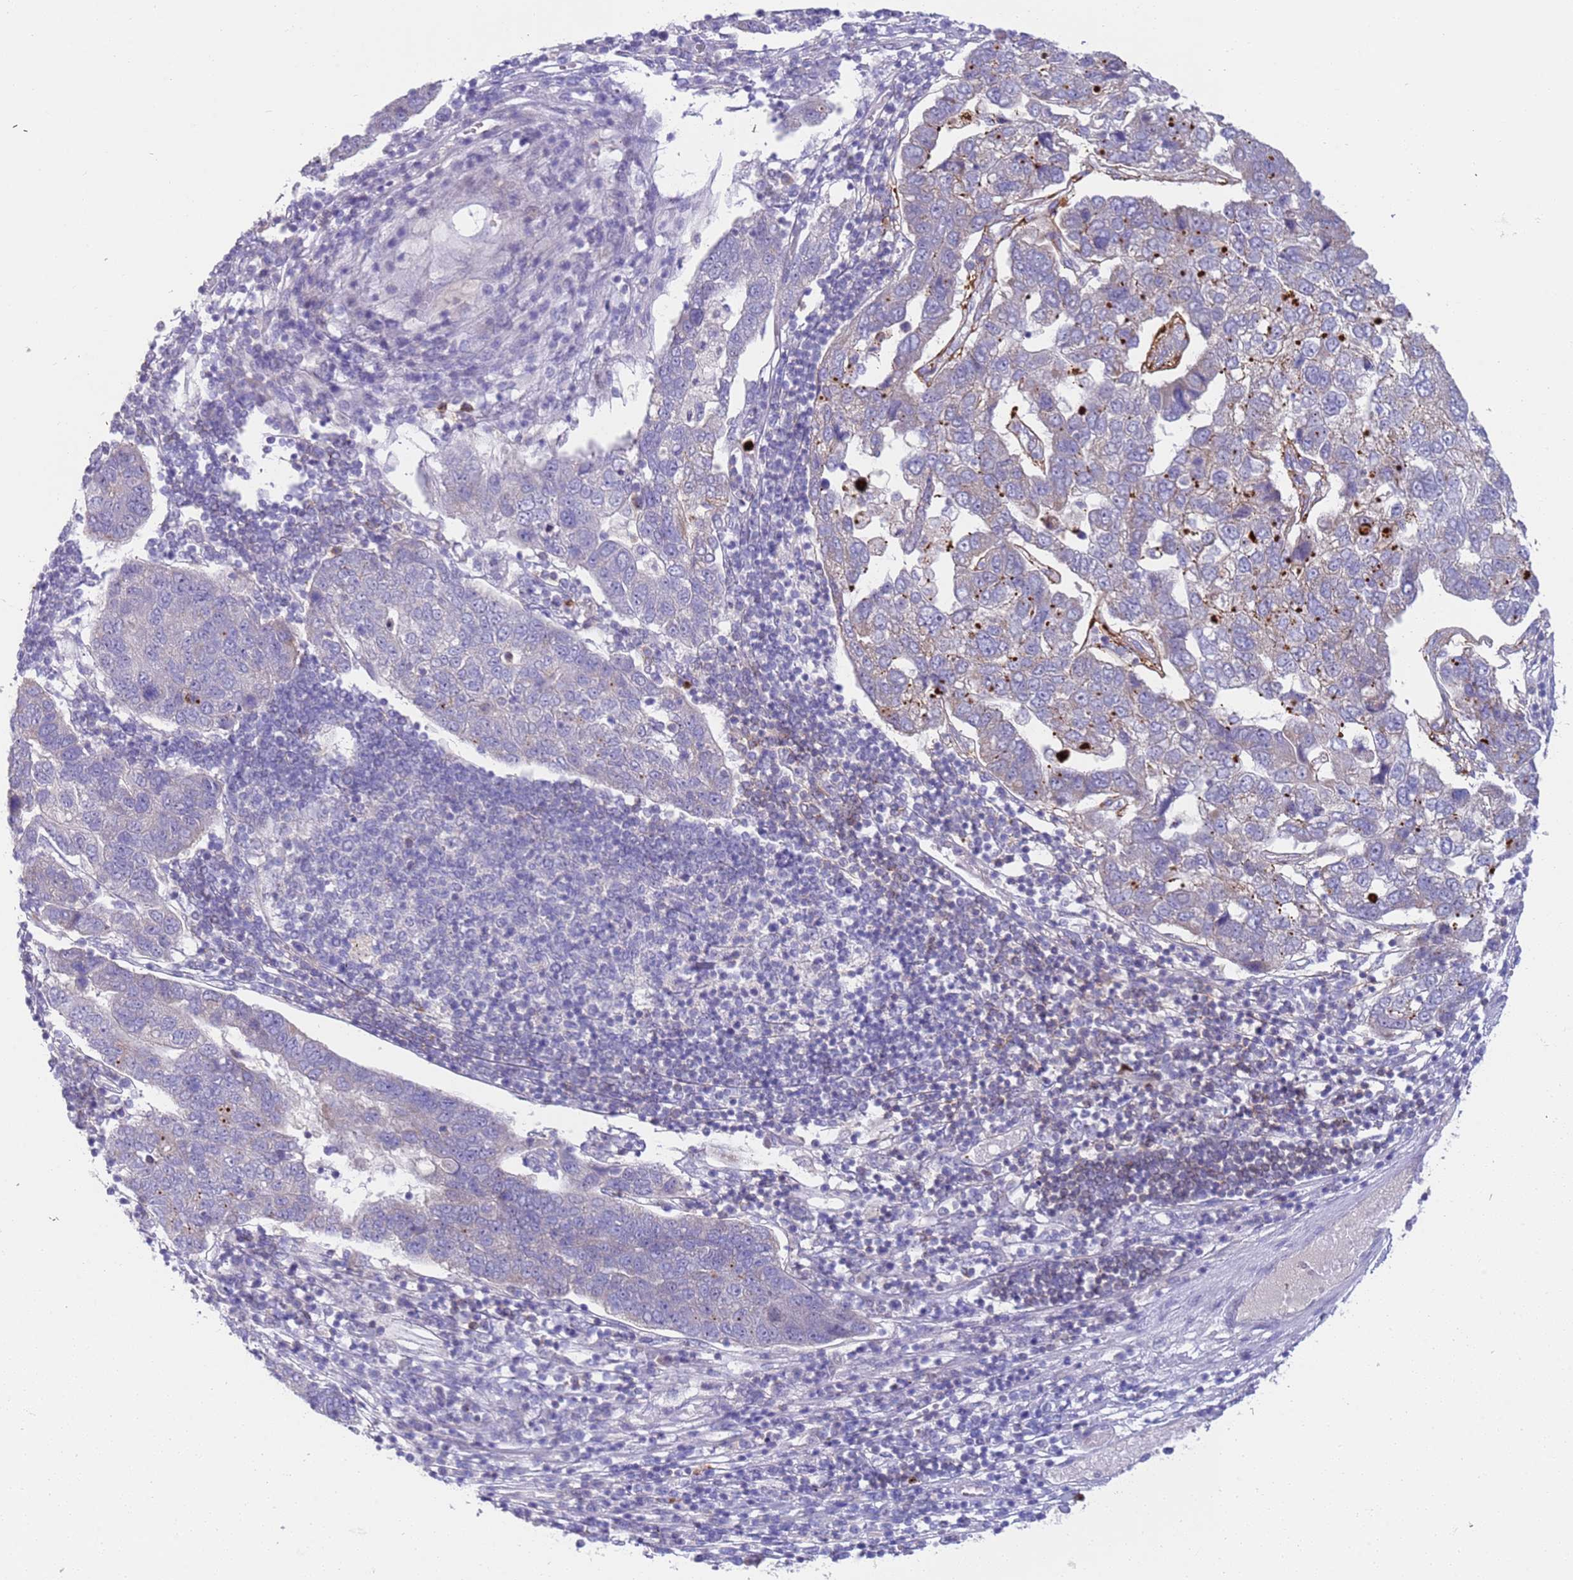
{"staining": {"intensity": "negative", "quantity": "none", "location": "none"}, "tissue": "pancreatic cancer", "cell_type": "Tumor cells", "image_type": "cancer", "snomed": [{"axis": "morphology", "description": "Adenocarcinoma, NOS"}, {"axis": "topography", "description": "Pancreas"}], "caption": "A histopathology image of human pancreatic adenocarcinoma is negative for staining in tumor cells.", "gene": "STK25", "patient": {"sex": "female", "age": 61}}